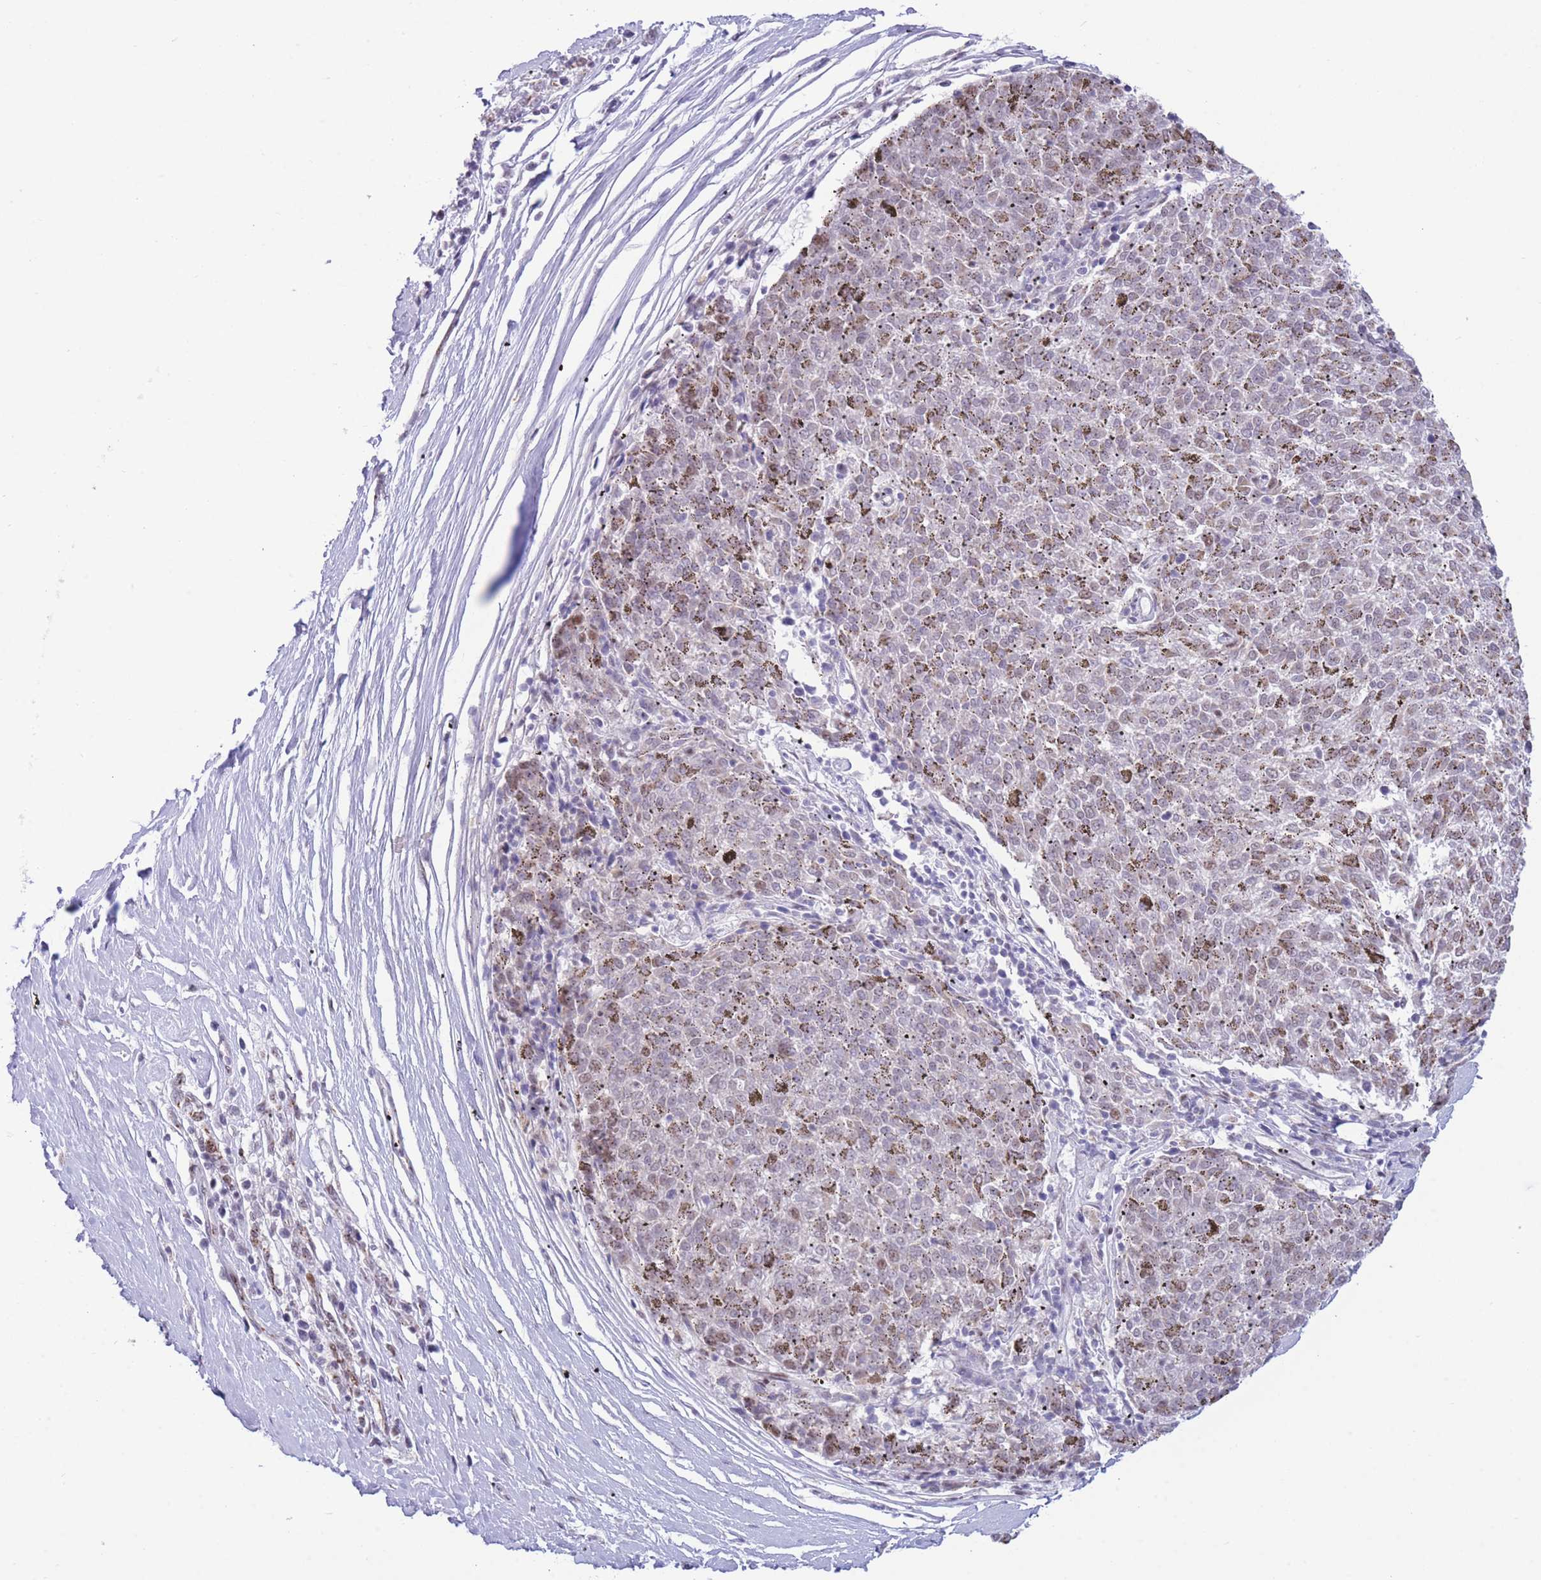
{"staining": {"intensity": "negative", "quantity": "none", "location": "none"}, "tissue": "melanoma", "cell_type": "Tumor cells", "image_type": "cancer", "snomed": [{"axis": "morphology", "description": "Malignant melanoma, NOS"}, {"axis": "topography", "description": "Skin"}], "caption": "Tumor cells show no significant positivity in melanoma.", "gene": "INO80C", "patient": {"sex": "female", "age": 72}}